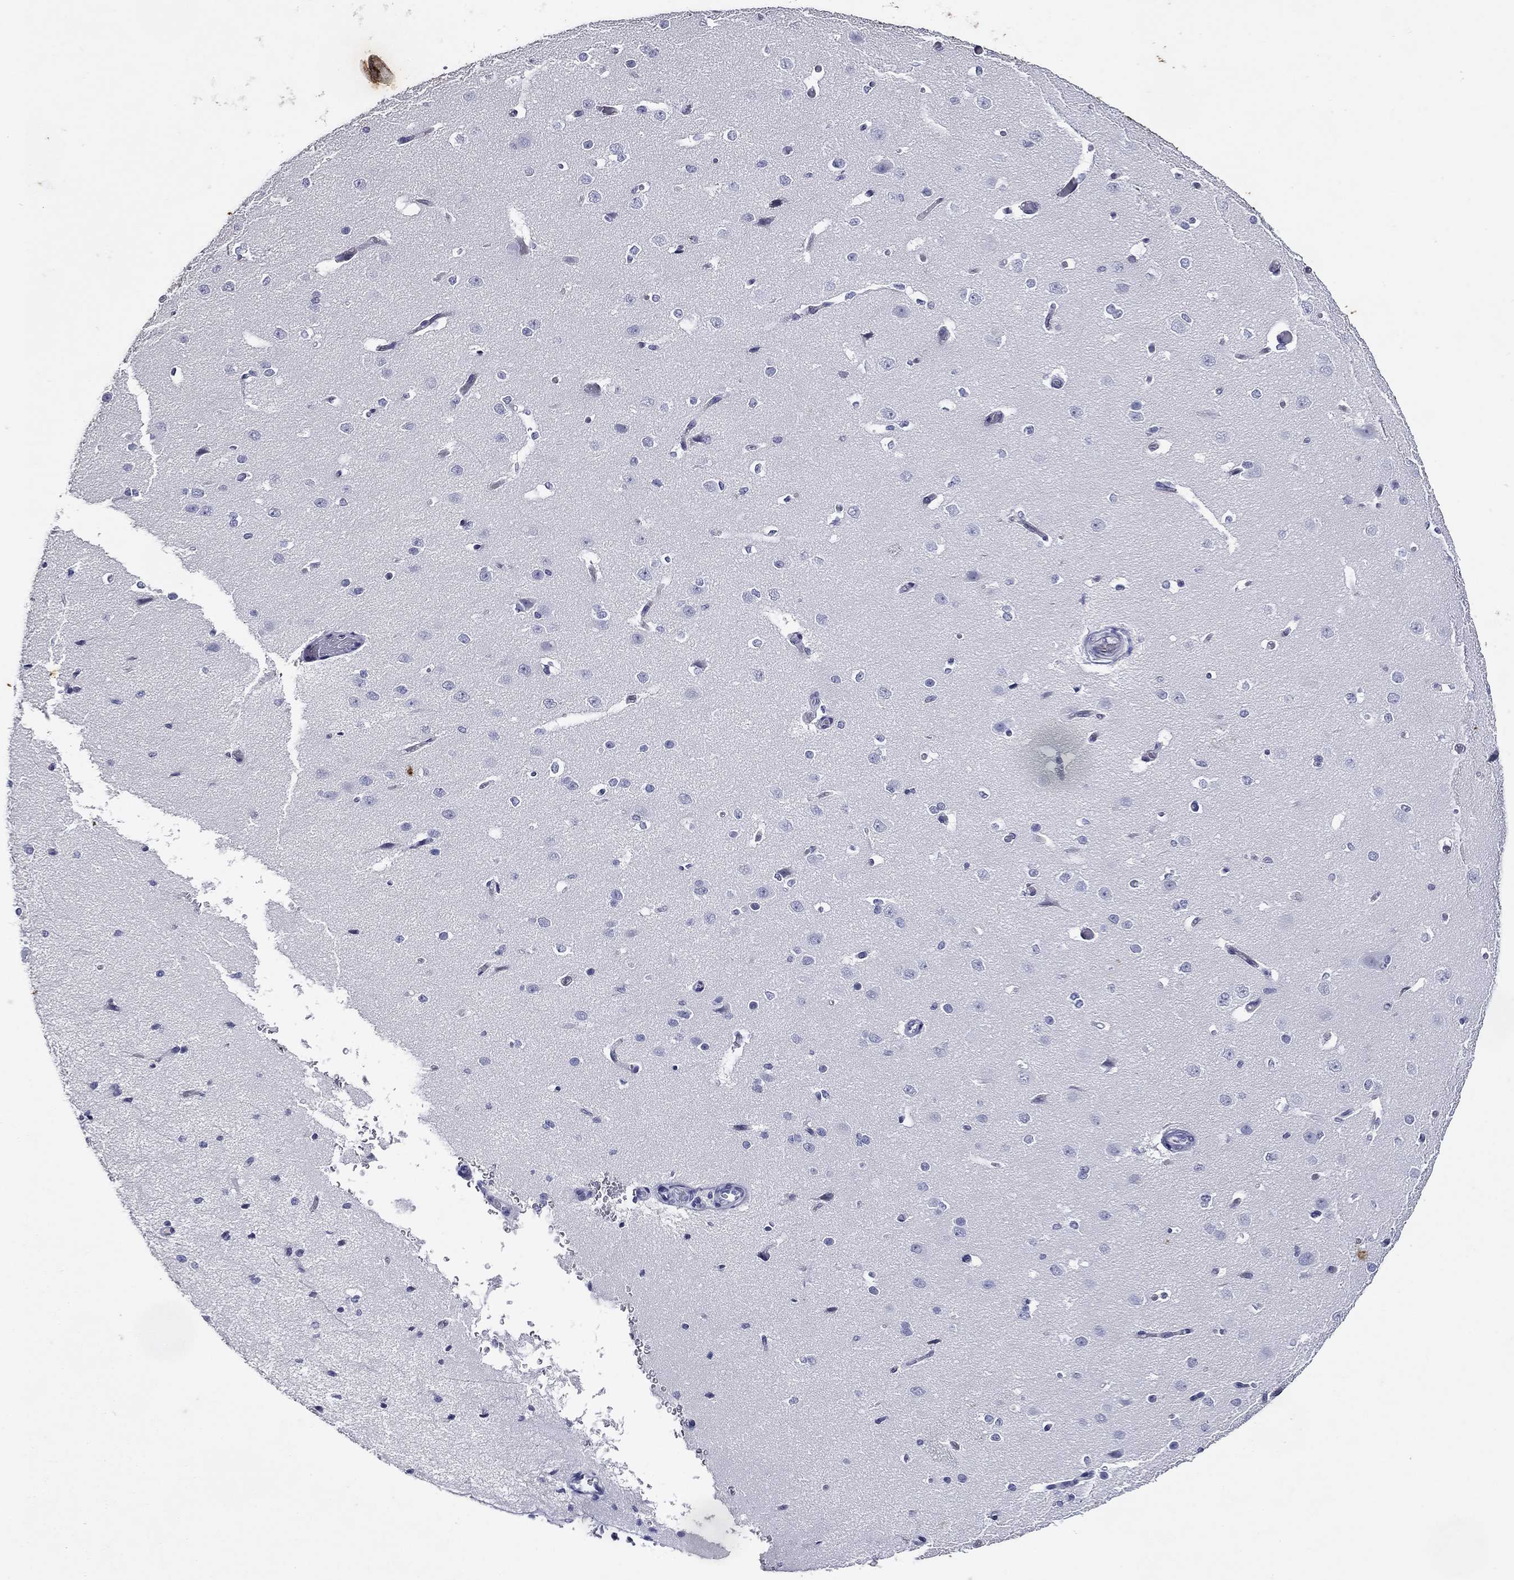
{"staining": {"intensity": "negative", "quantity": "none", "location": "none"}, "tissue": "cerebral cortex", "cell_type": "Endothelial cells", "image_type": "normal", "snomed": [{"axis": "morphology", "description": "Normal tissue, NOS"}, {"axis": "morphology", "description": "Inflammation, NOS"}, {"axis": "topography", "description": "Cerebral cortex"}], "caption": "Cerebral cortex was stained to show a protein in brown. There is no significant expression in endothelial cells. (Stains: DAB (3,3'-diaminobenzidine) IHC with hematoxylin counter stain, Microscopy: brightfield microscopy at high magnification).", "gene": "KRT7", "patient": {"sex": "male", "age": 6}}